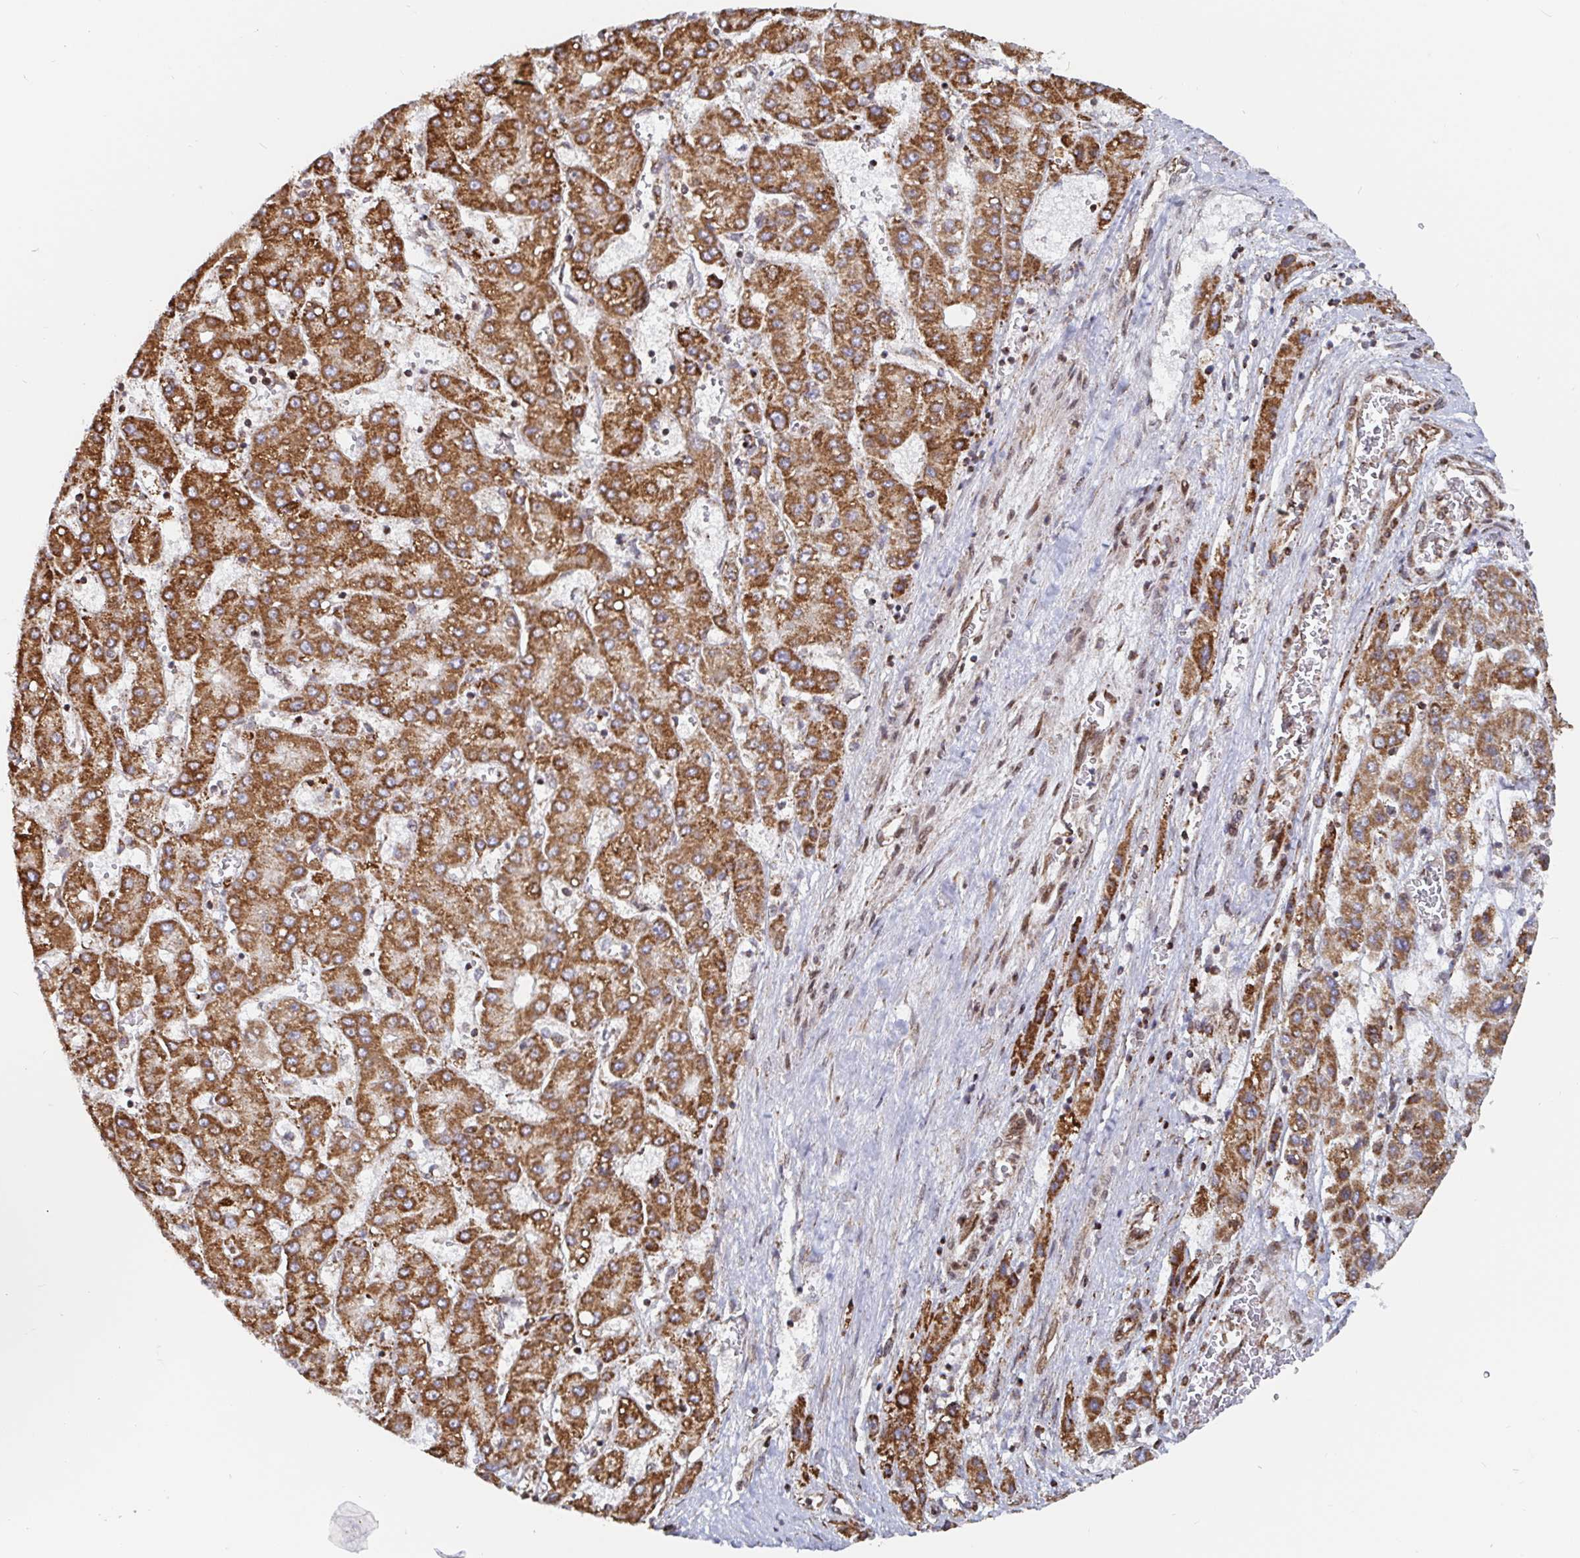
{"staining": {"intensity": "strong", "quantity": ">75%", "location": "cytoplasmic/membranous"}, "tissue": "liver cancer", "cell_type": "Tumor cells", "image_type": "cancer", "snomed": [{"axis": "morphology", "description": "Carcinoma, Hepatocellular, NOS"}, {"axis": "topography", "description": "Liver"}], "caption": "Immunohistochemistry photomicrograph of neoplastic tissue: liver cancer (hepatocellular carcinoma) stained using IHC reveals high levels of strong protein expression localized specifically in the cytoplasmic/membranous of tumor cells, appearing as a cytoplasmic/membranous brown color.", "gene": "STARD8", "patient": {"sex": "female", "age": 73}}